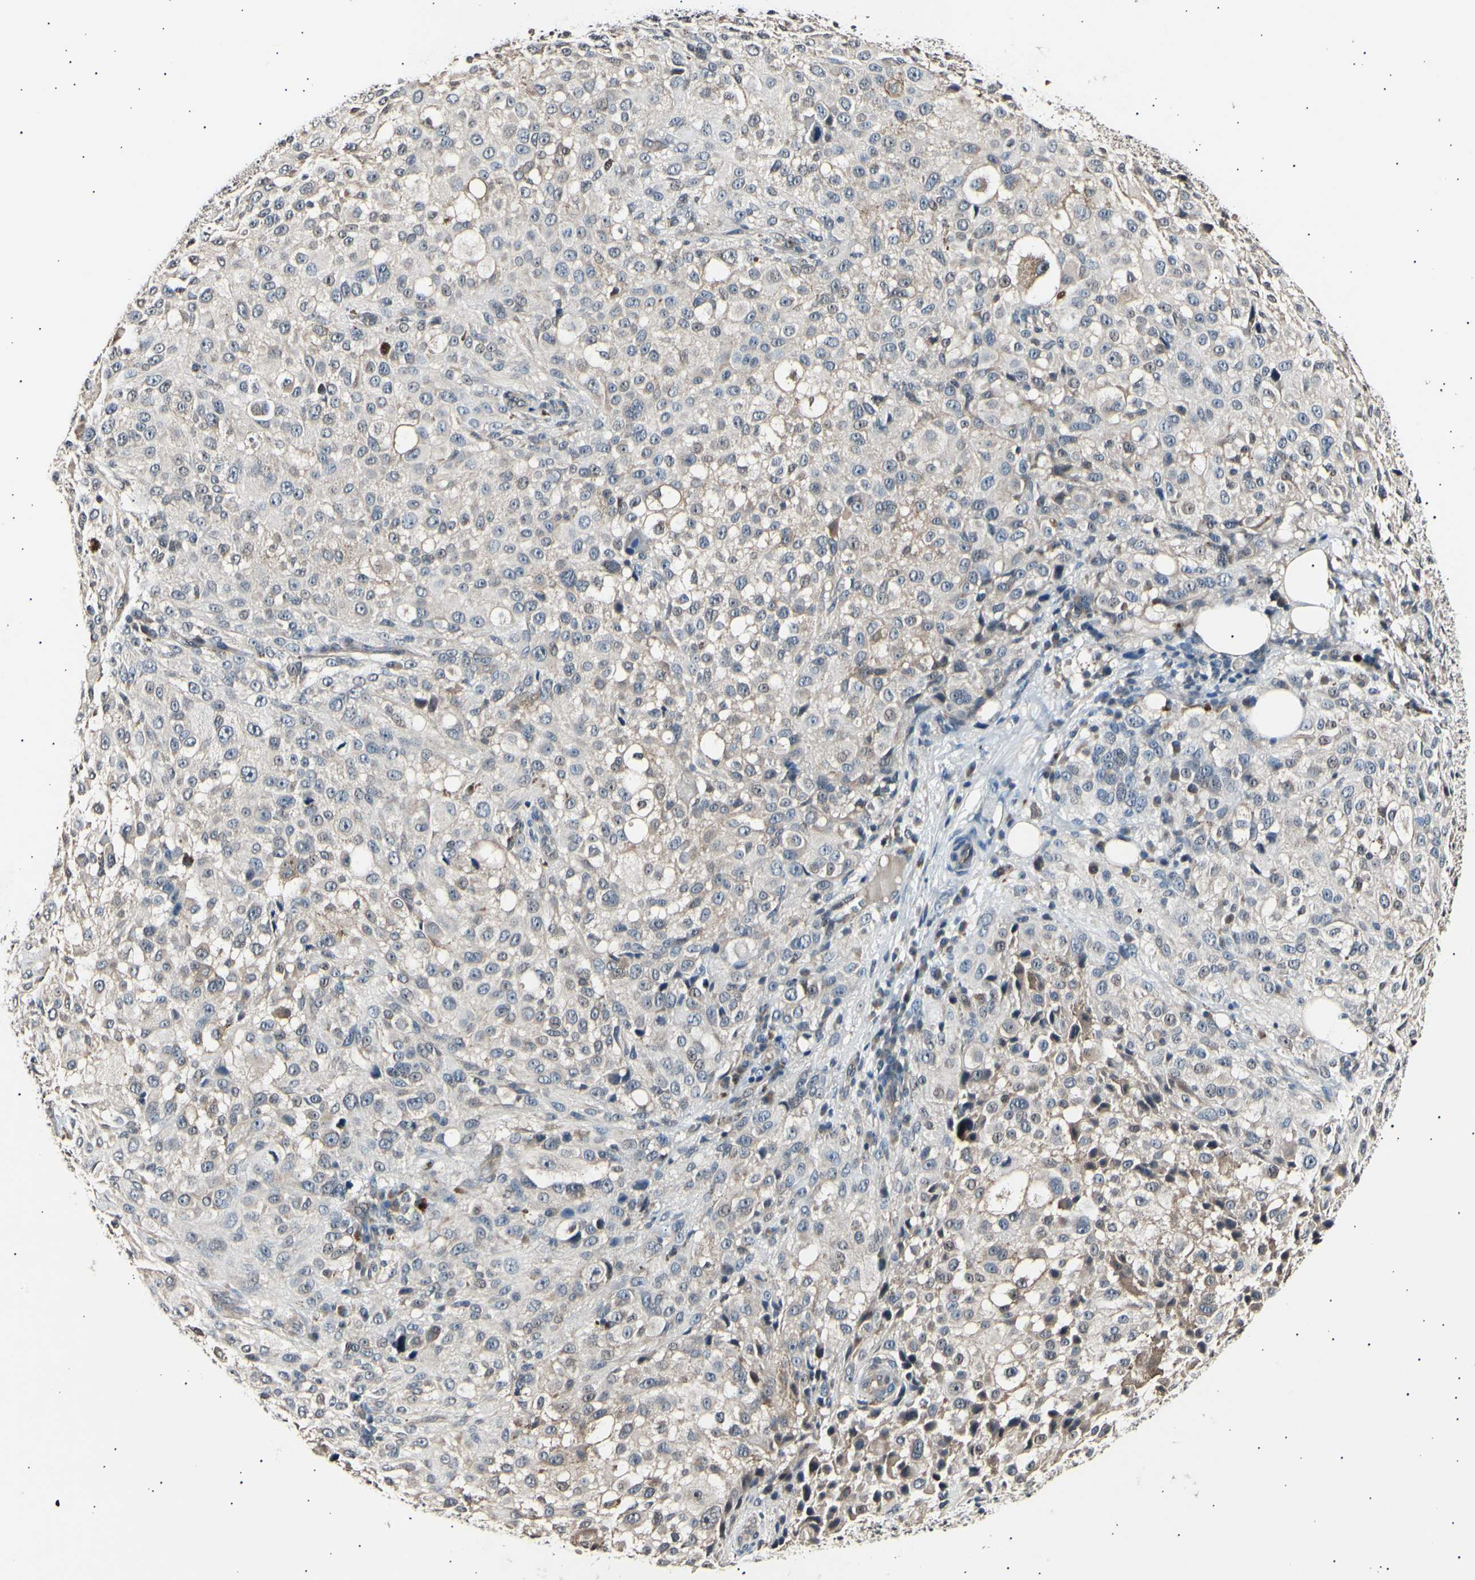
{"staining": {"intensity": "weak", "quantity": ">75%", "location": "cytoplasmic/membranous"}, "tissue": "melanoma", "cell_type": "Tumor cells", "image_type": "cancer", "snomed": [{"axis": "morphology", "description": "Necrosis, NOS"}, {"axis": "morphology", "description": "Malignant melanoma, NOS"}, {"axis": "topography", "description": "Skin"}], "caption": "This photomicrograph exhibits IHC staining of malignant melanoma, with low weak cytoplasmic/membranous staining in about >75% of tumor cells.", "gene": "AK1", "patient": {"sex": "female", "age": 87}}